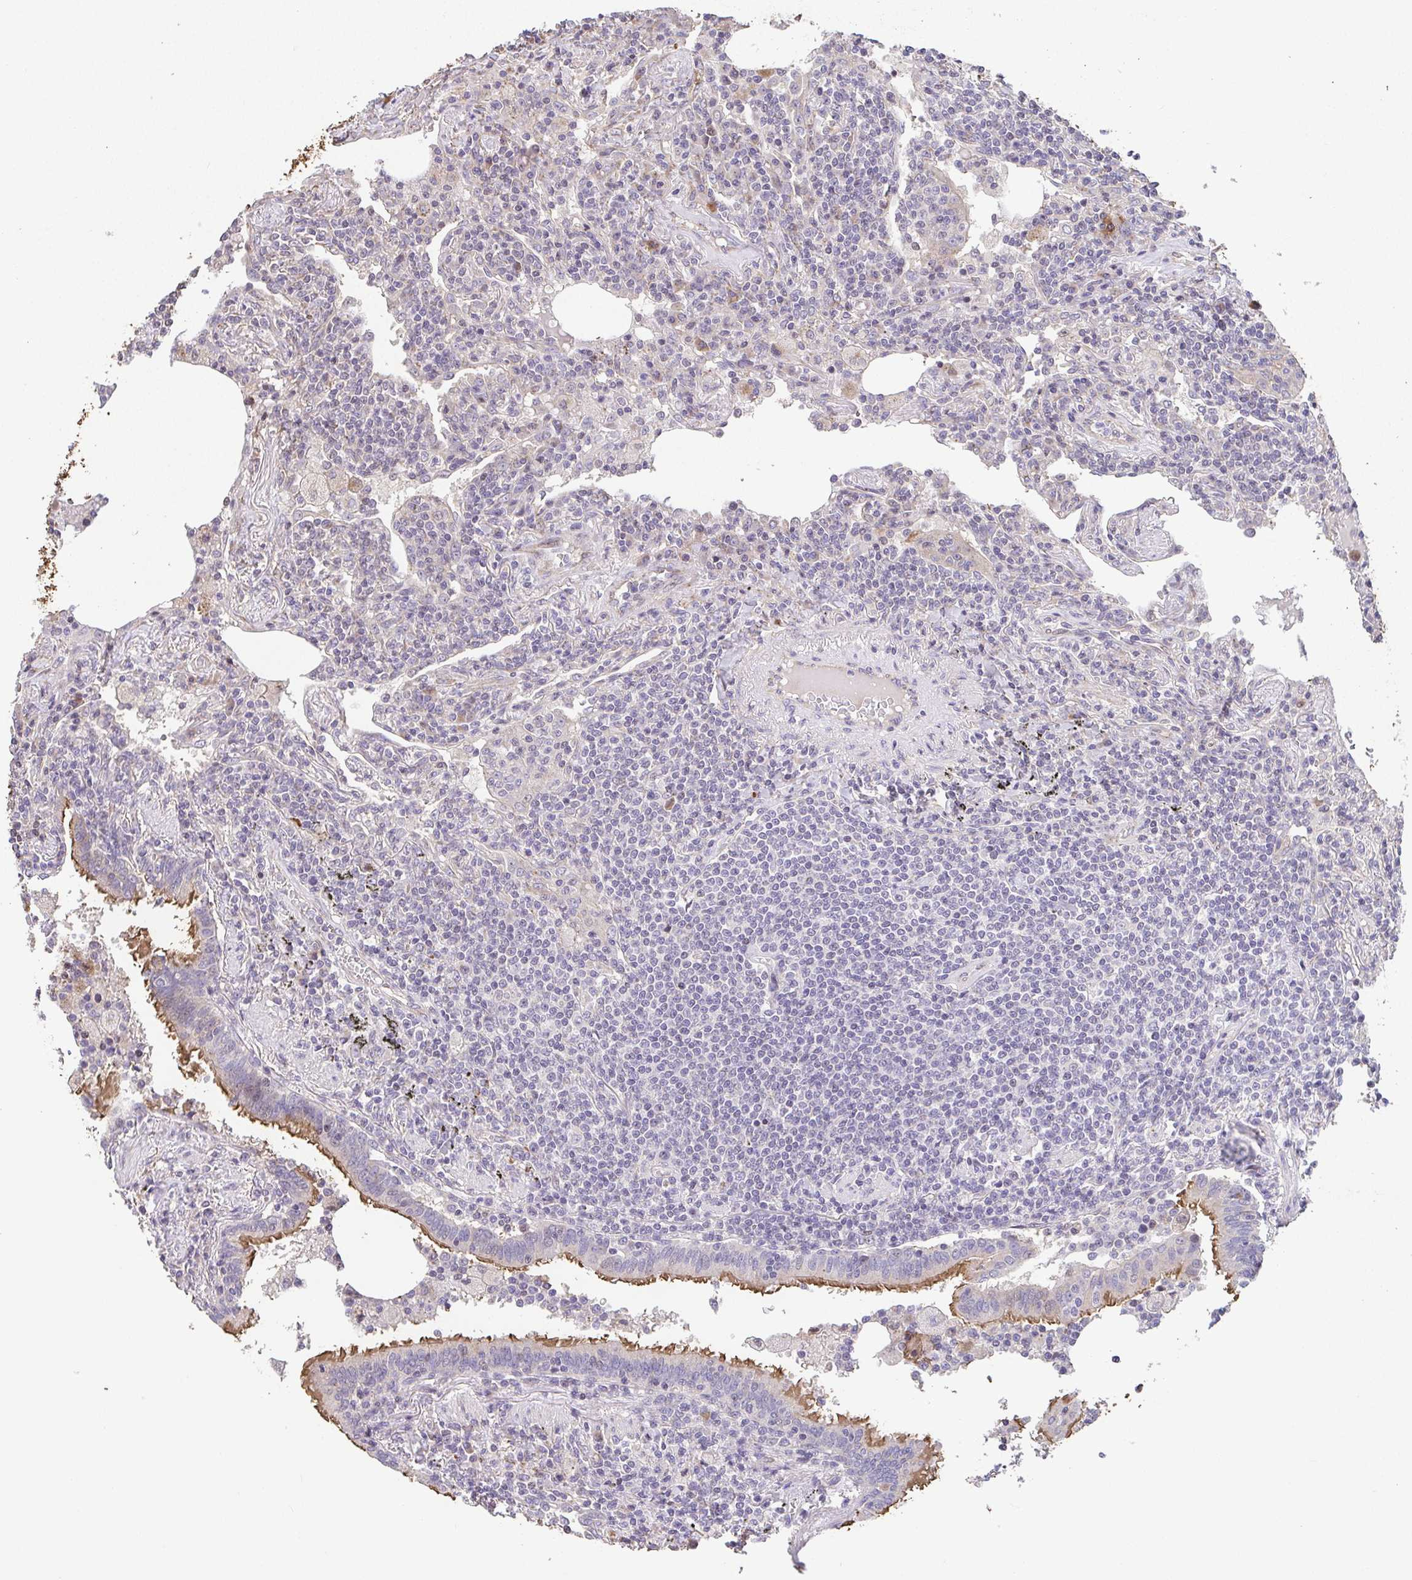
{"staining": {"intensity": "negative", "quantity": "none", "location": "none"}, "tissue": "lymphoma", "cell_type": "Tumor cells", "image_type": "cancer", "snomed": [{"axis": "morphology", "description": "Malignant lymphoma, non-Hodgkin's type, Low grade"}, {"axis": "topography", "description": "Lung"}], "caption": "This is a micrograph of immunohistochemistry staining of malignant lymphoma, non-Hodgkin's type (low-grade), which shows no staining in tumor cells.", "gene": "RUNDC3B", "patient": {"sex": "female", "age": 71}}